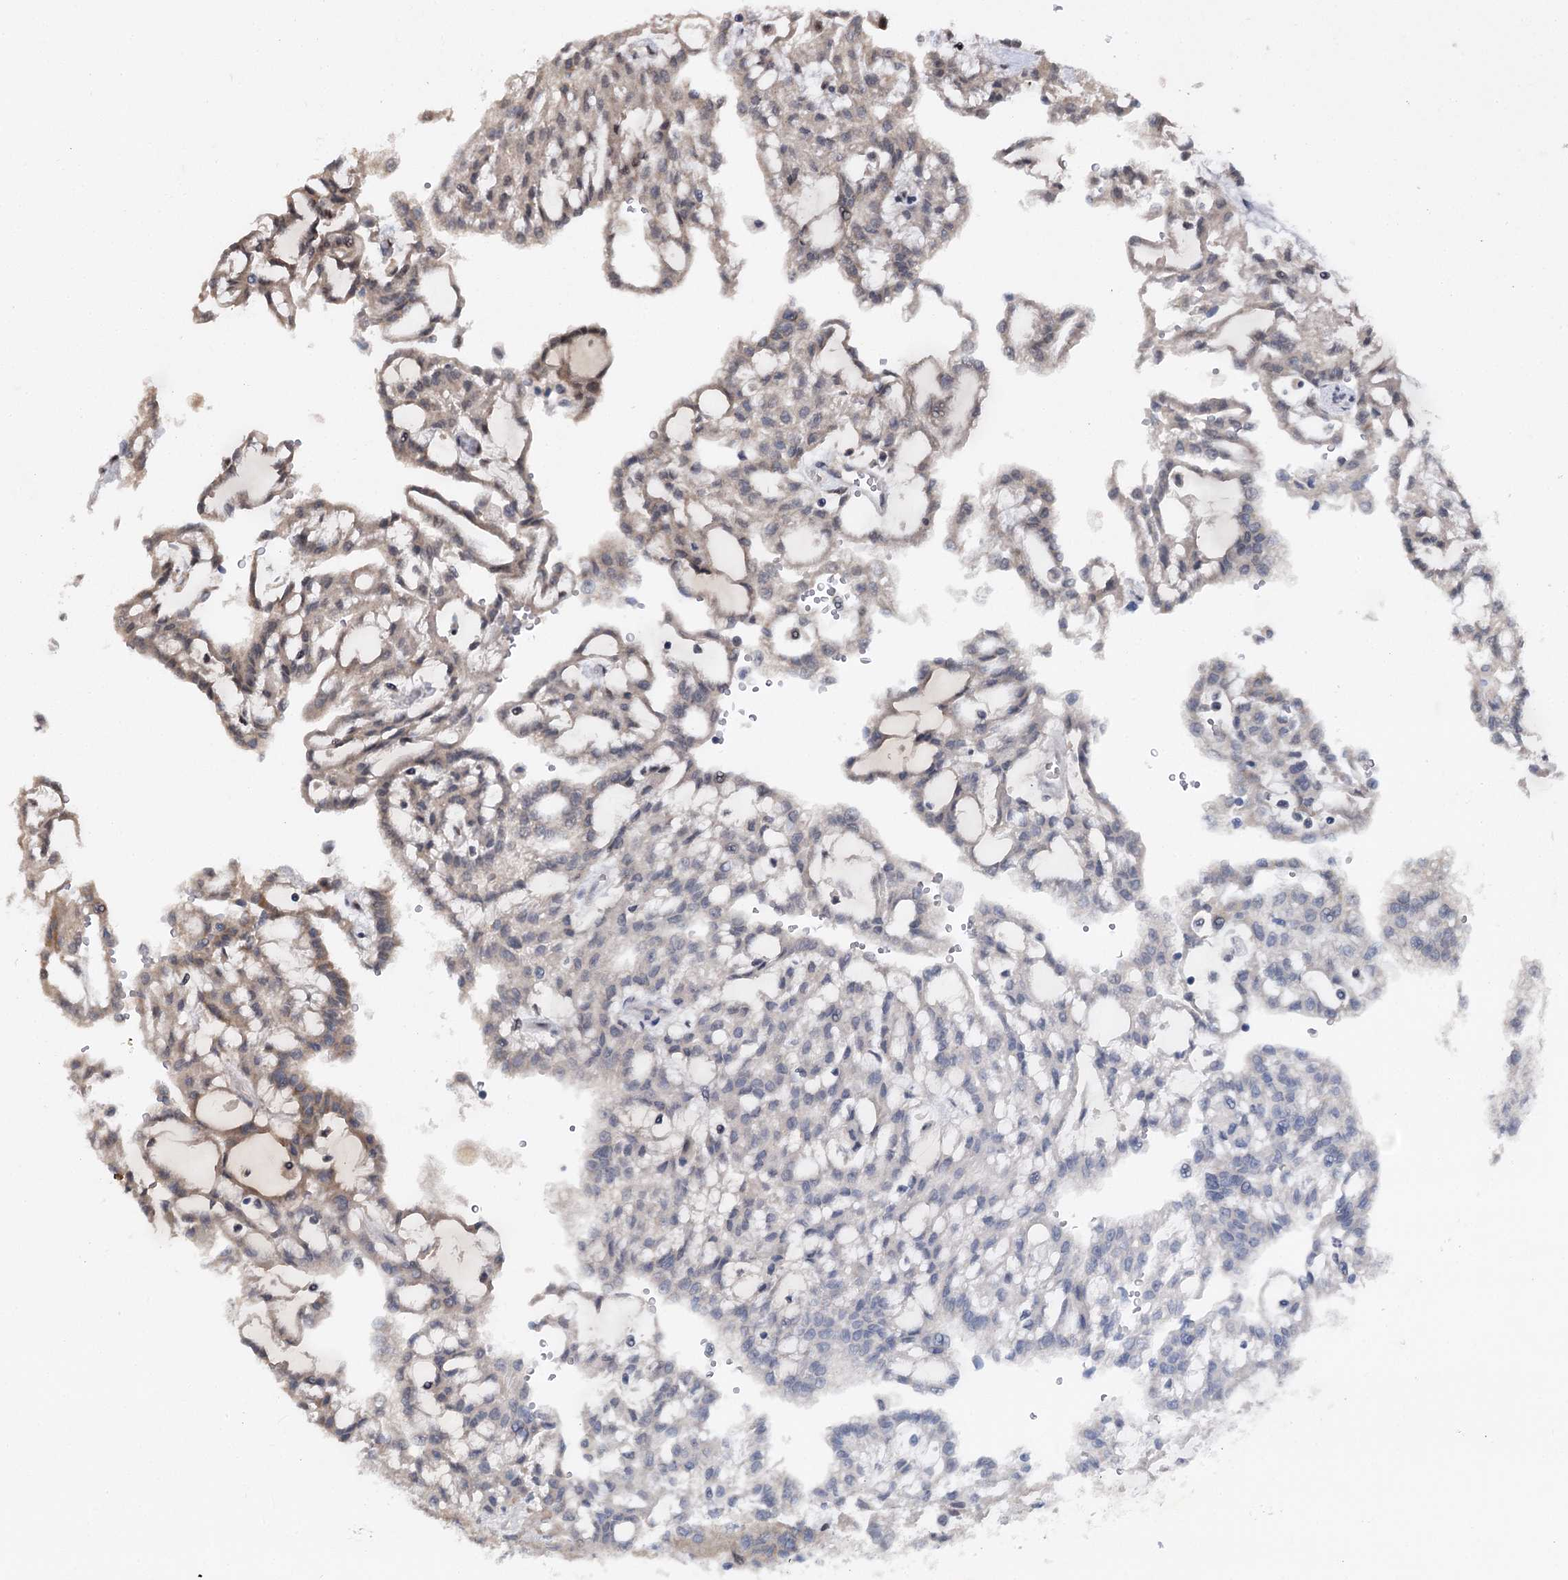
{"staining": {"intensity": "weak", "quantity": "<25%", "location": "cytoplasmic/membranous"}, "tissue": "renal cancer", "cell_type": "Tumor cells", "image_type": "cancer", "snomed": [{"axis": "morphology", "description": "Adenocarcinoma, NOS"}, {"axis": "topography", "description": "Kidney"}], "caption": "Immunohistochemistry photomicrograph of renal cancer stained for a protein (brown), which demonstrates no positivity in tumor cells.", "gene": "MYG1", "patient": {"sex": "male", "age": 63}}